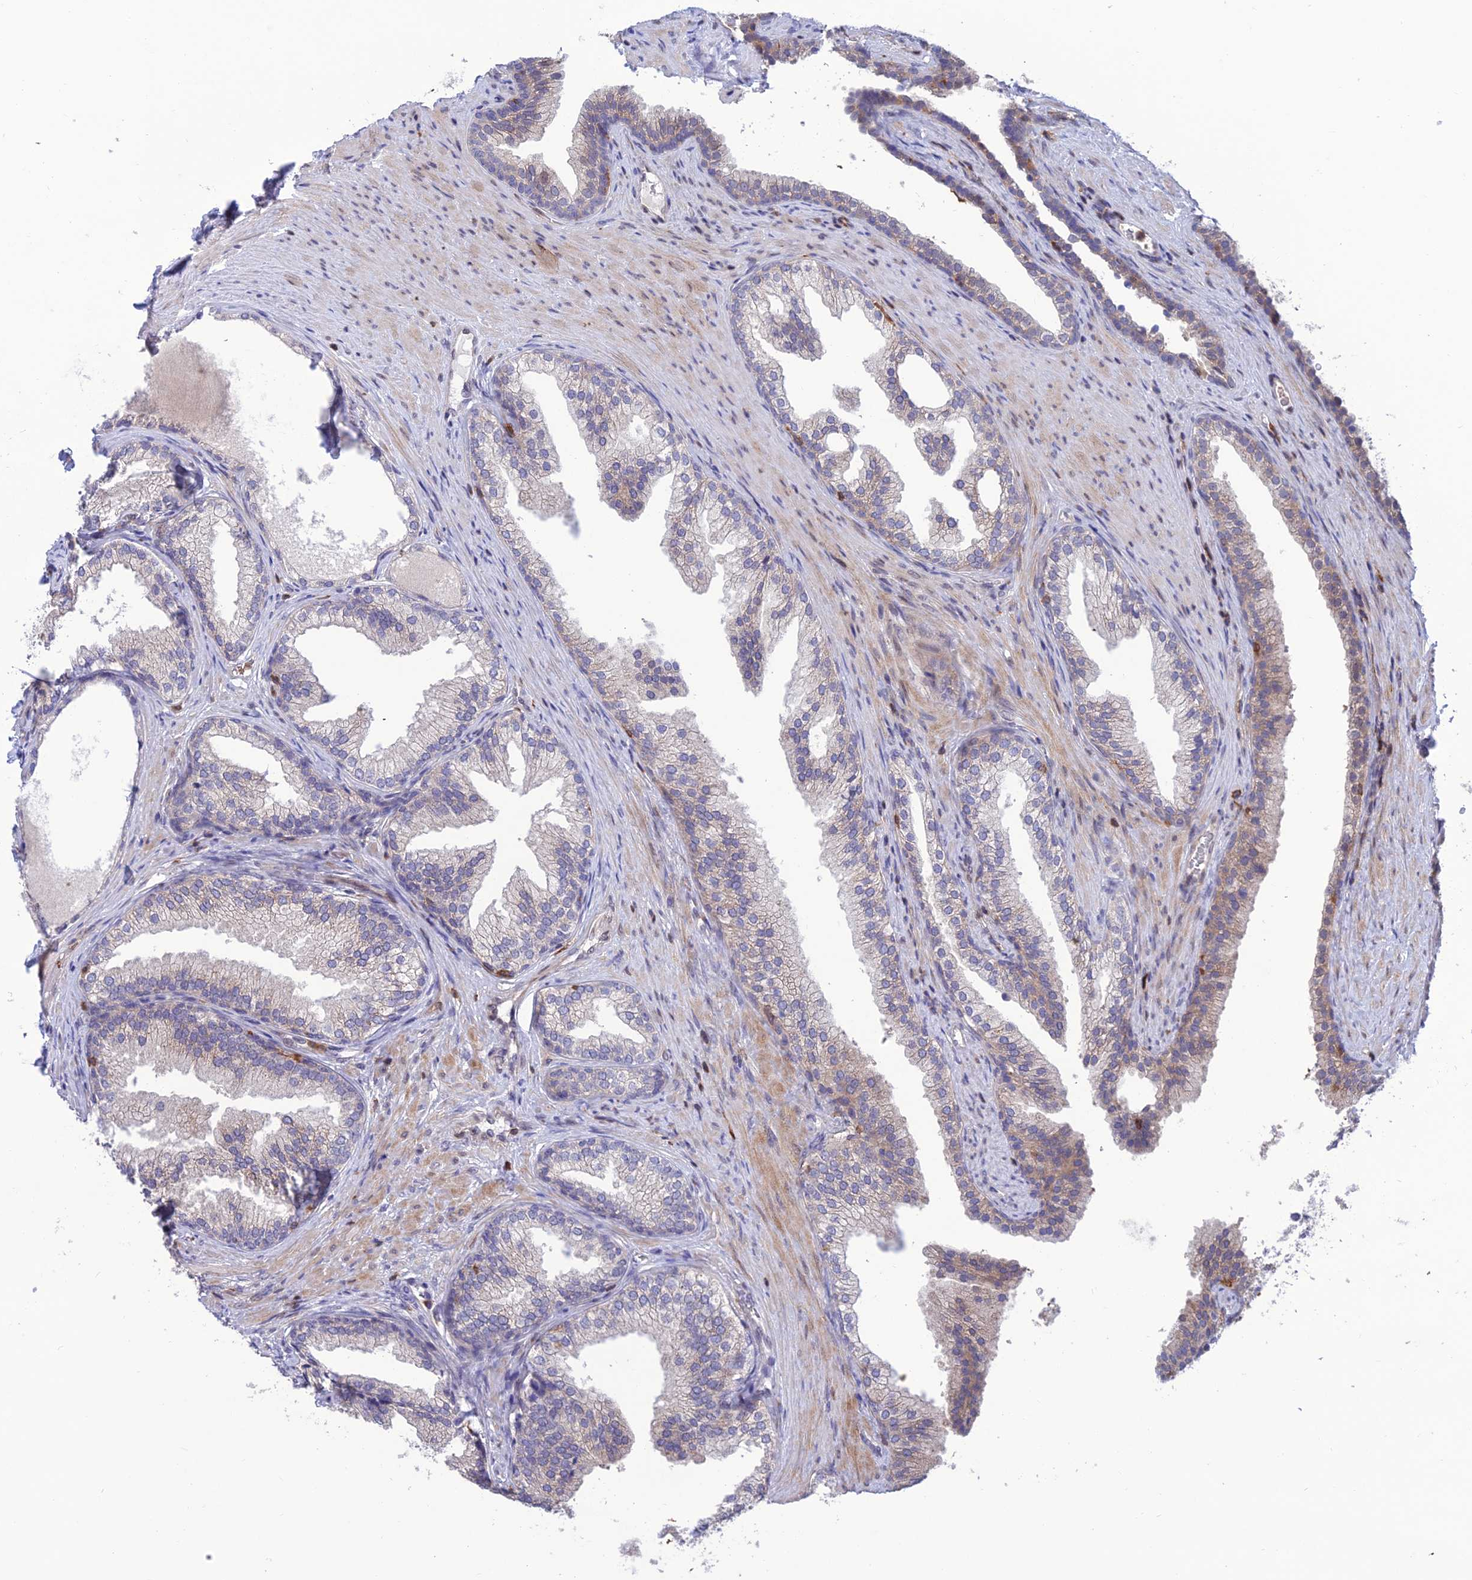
{"staining": {"intensity": "weak", "quantity": "<25%", "location": "cytoplasmic/membranous"}, "tissue": "prostate", "cell_type": "Glandular cells", "image_type": "normal", "snomed": [{"axis": "morphology", "description": "Normal tissue, NOS"}, {"axis": "topography", "description": "Prostate"}], "caption": "Normal prostate was stained to show a protein in brown. There is no significant staining in glandular cells. (DAB IHC with hematoxylin counter stain).", "gene": "FAM76A", "patient": {"sex": "male", "age": 76}}